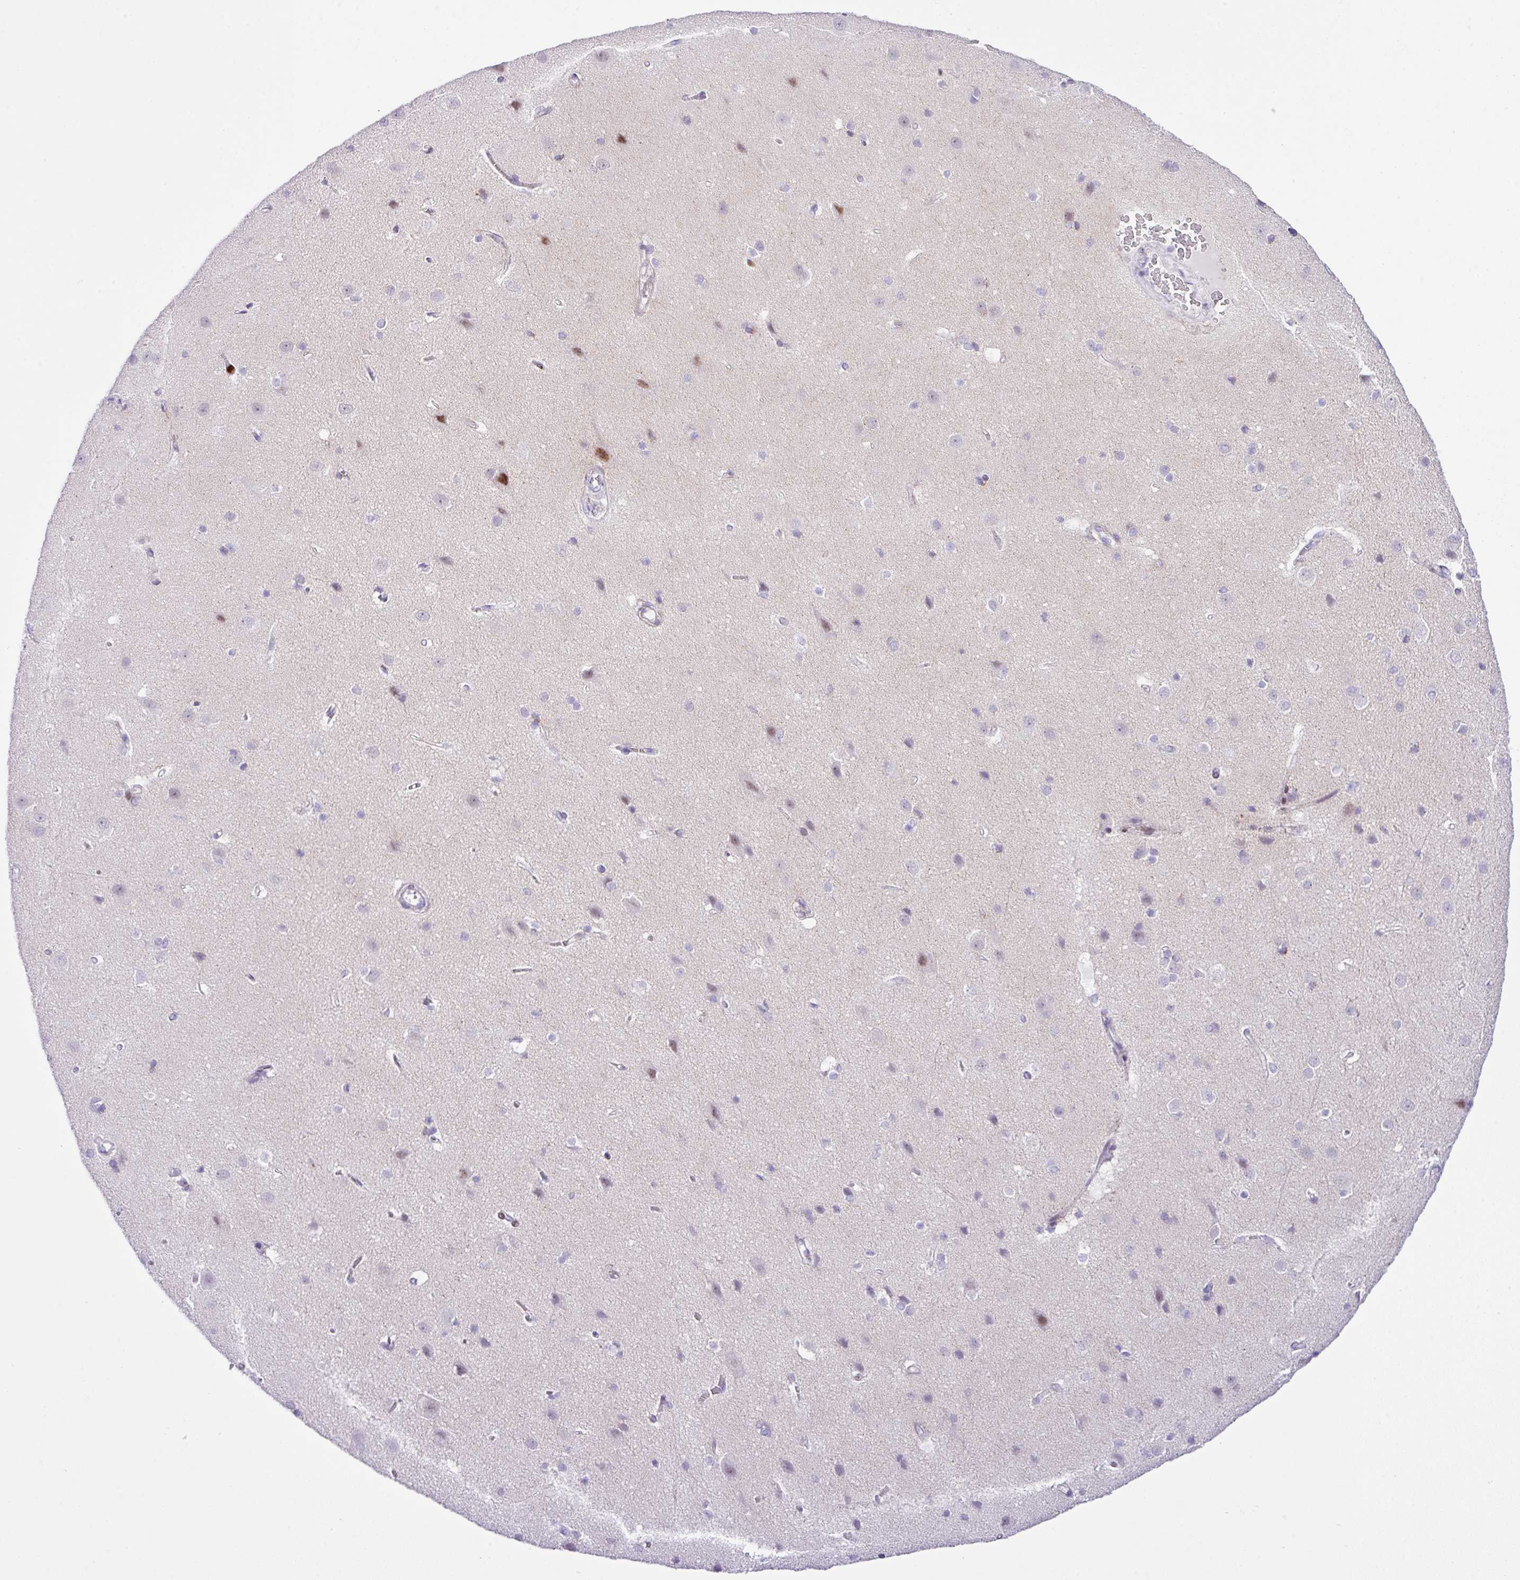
{"staining": {"intensity": "negative", "quantity": "none", "location": "none"}, "tissue": "cerebral cortex", "cell_type": "Endothelial cells", "image_type": "normal", "snomed": [{"axis": "morphology", "description": "Normal tissue, NOS"}, {"axis": "topography", "description": "Cerebral cortex"}], "caption": "This histopathology image is of normal cerebral cortex stained with immunohistochemistry to label a protein in brown with the nuclei are counter-stained blue. There is no expression in endothelial cells.", "gene": "RCAN2", "patient": {"sex": "male", "age": 37}}